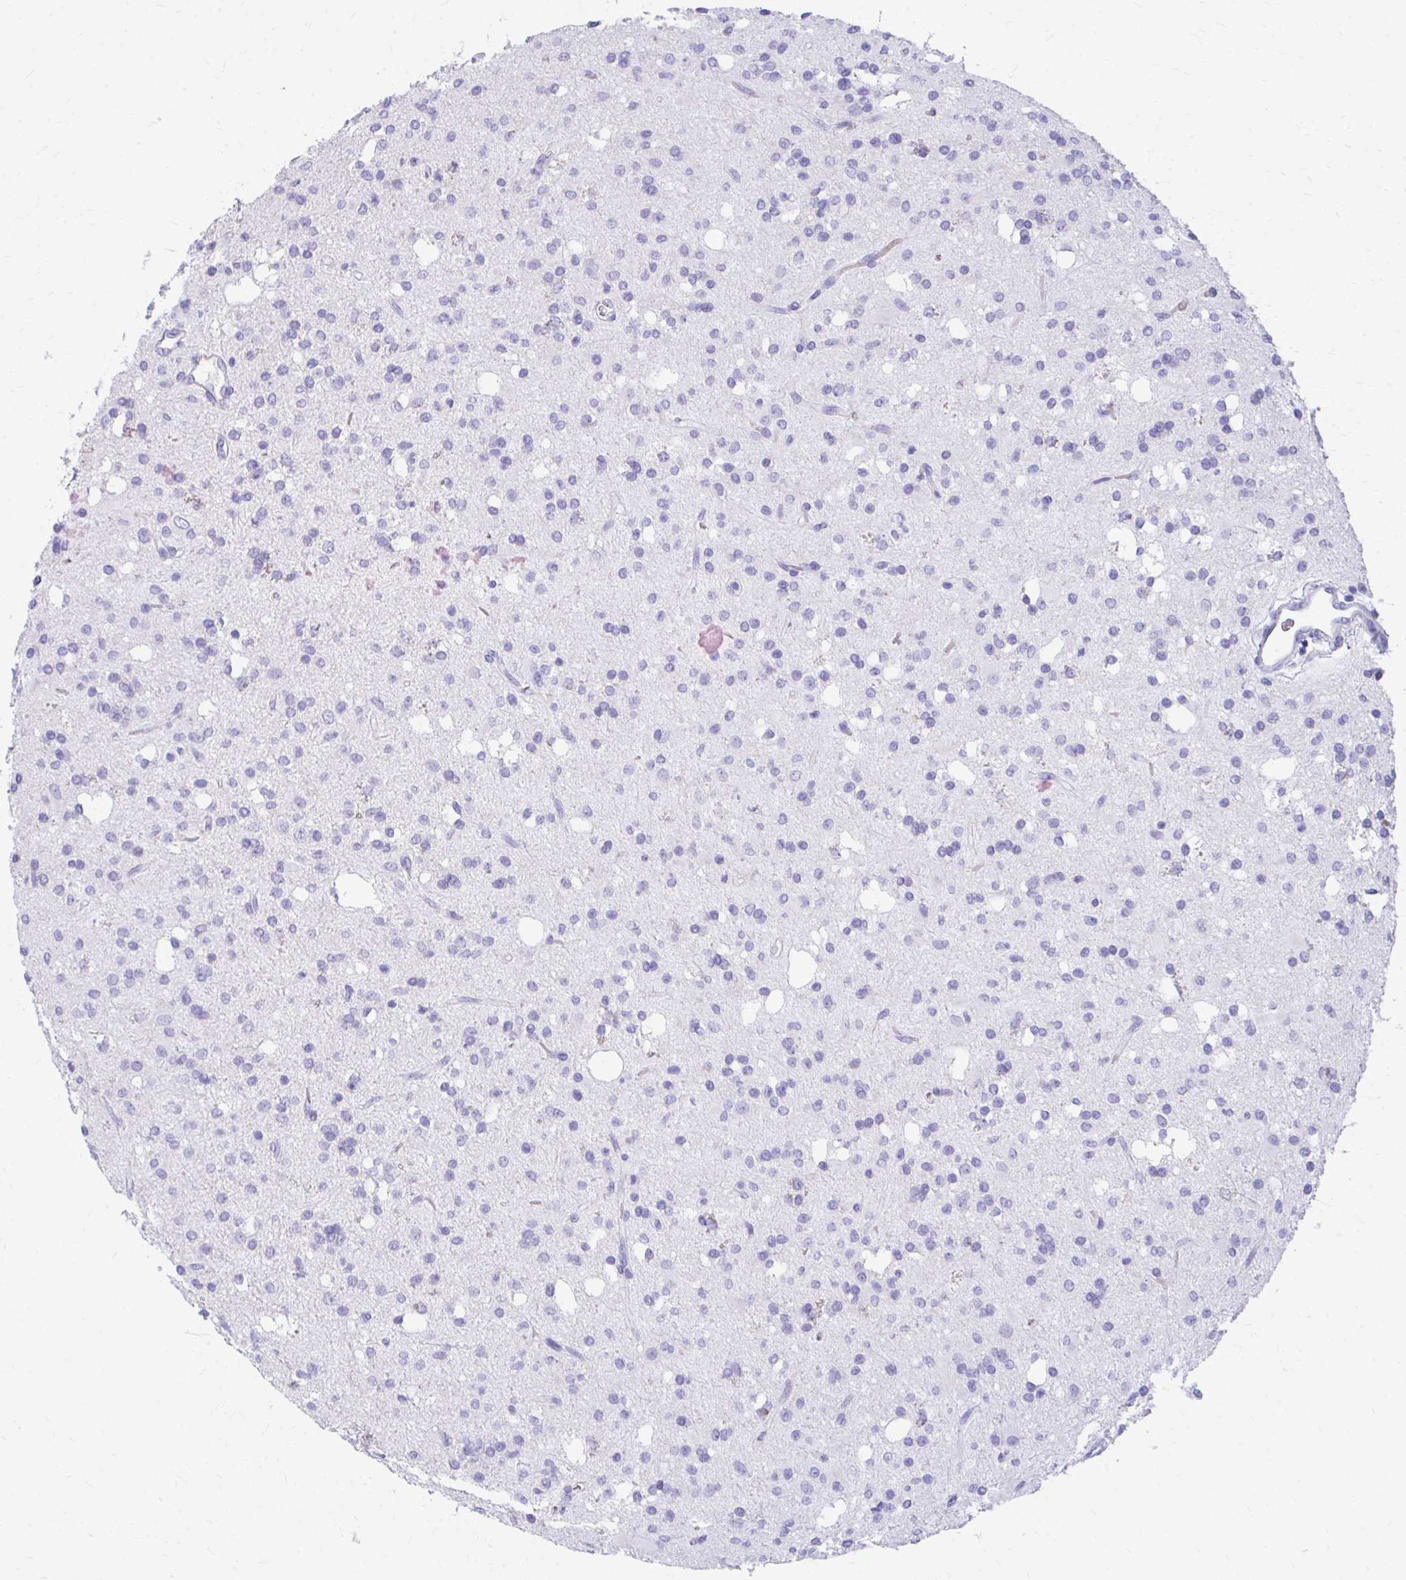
{"staining": {"intensity": "negative", "quantity": "none", "location": "none"}, "tissue": "glioma", "cell_type": "Tumor cells", "image_type": "cancer", "snomed": [{"axis": "morphology", "description": "Glioma, malignant, Low grade"}, {"axis": "topography", "description": "Brain"}], "caption": "The histopathology image exhibits no staining of tumor cells in glioma.", "gene": "KRIT1", "patient": {"sex": "female", "age": 33}}